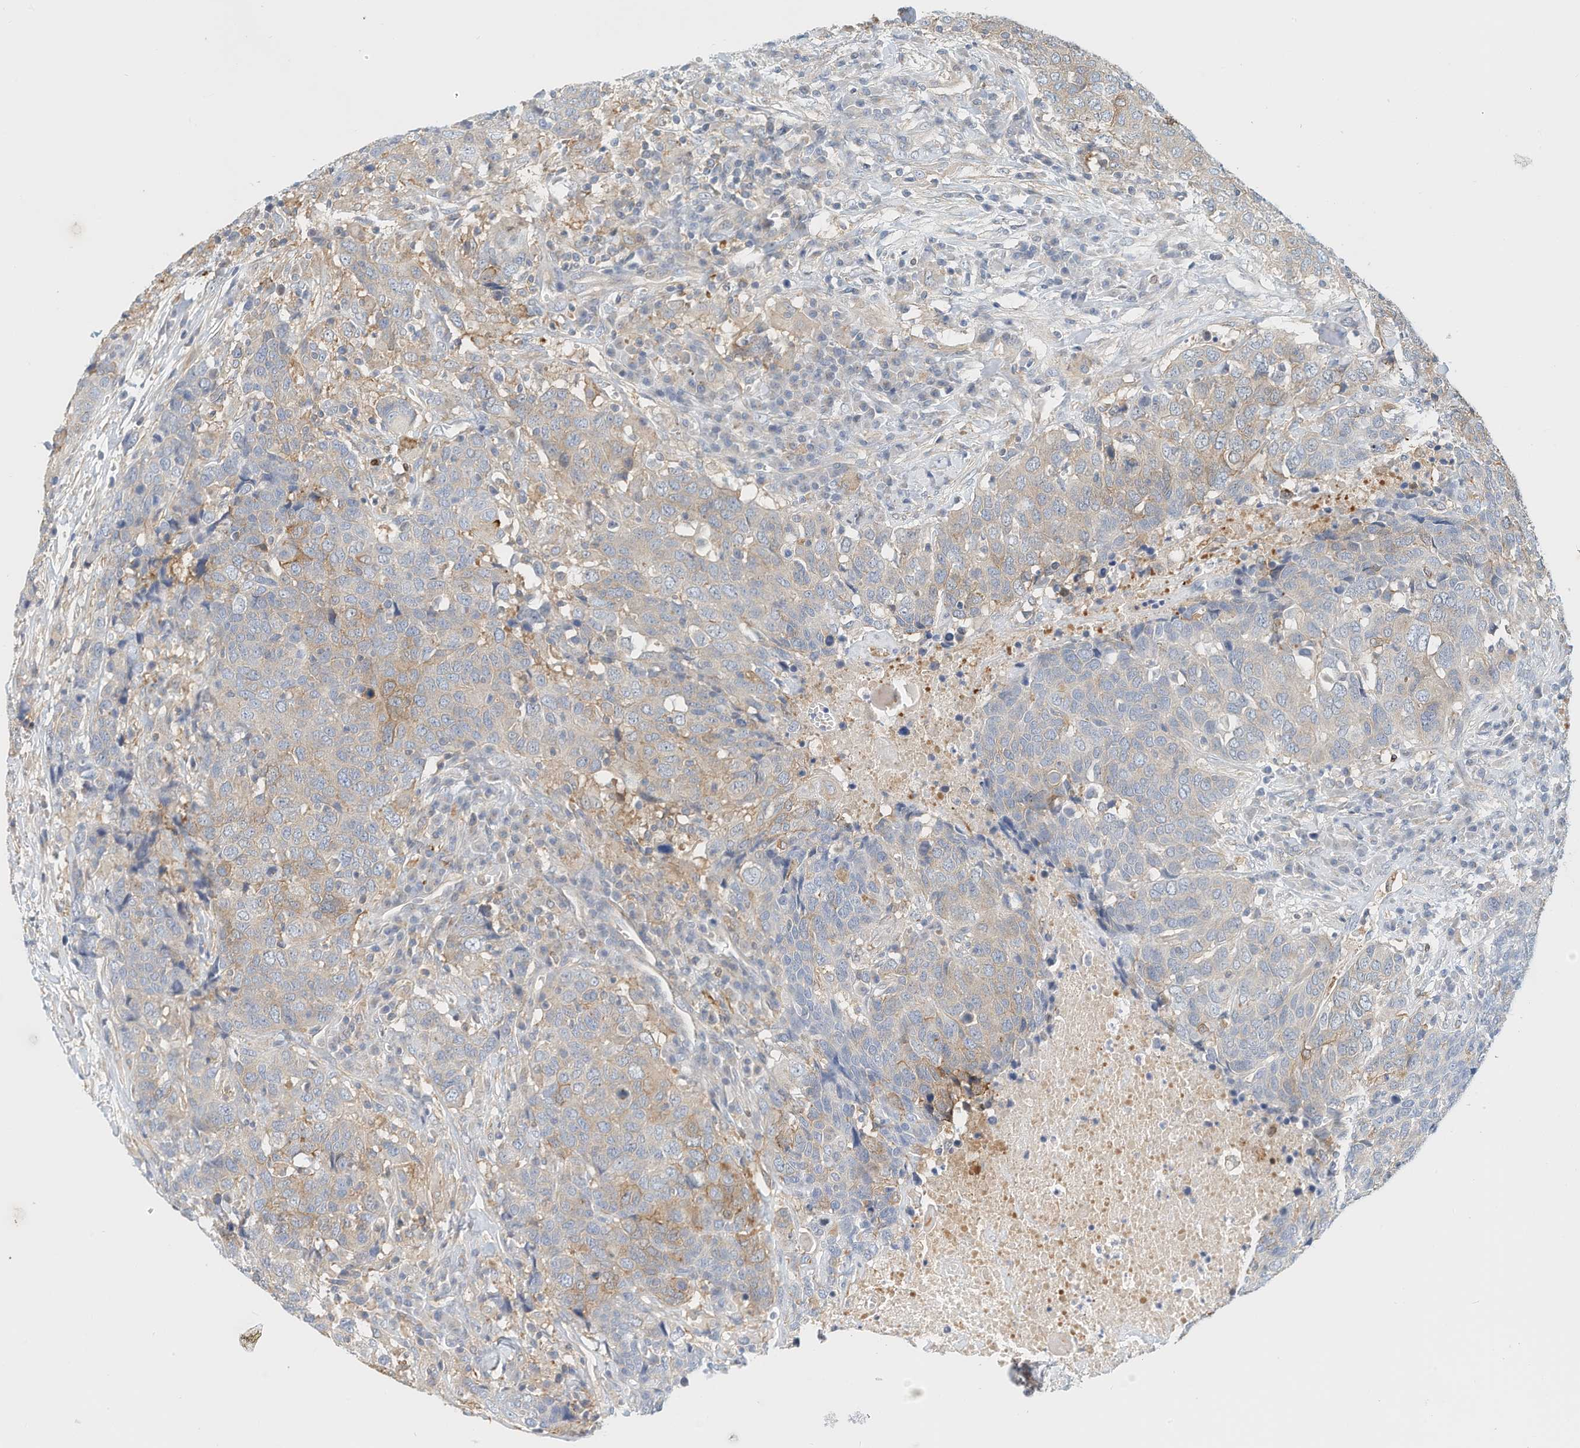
{"staining": {"intensity": "negative", "quantity": "none", "location": "none"}, "tissue": "head and neck cancer", "cell_type": "Tumor cells", "image_type": "cancer", "snomed": [{"axis": "morphology", "description": "Squamous cell carcinoma, NOS"}, {"axis": "topography", "description": "Head-Neck"}], "caption": "Immunohistochemical staining of head and neck cancer shows no significant positivity in tumor cells.", "gene": "MICAL1", "patient": {"sex": "male", "age": 66}}